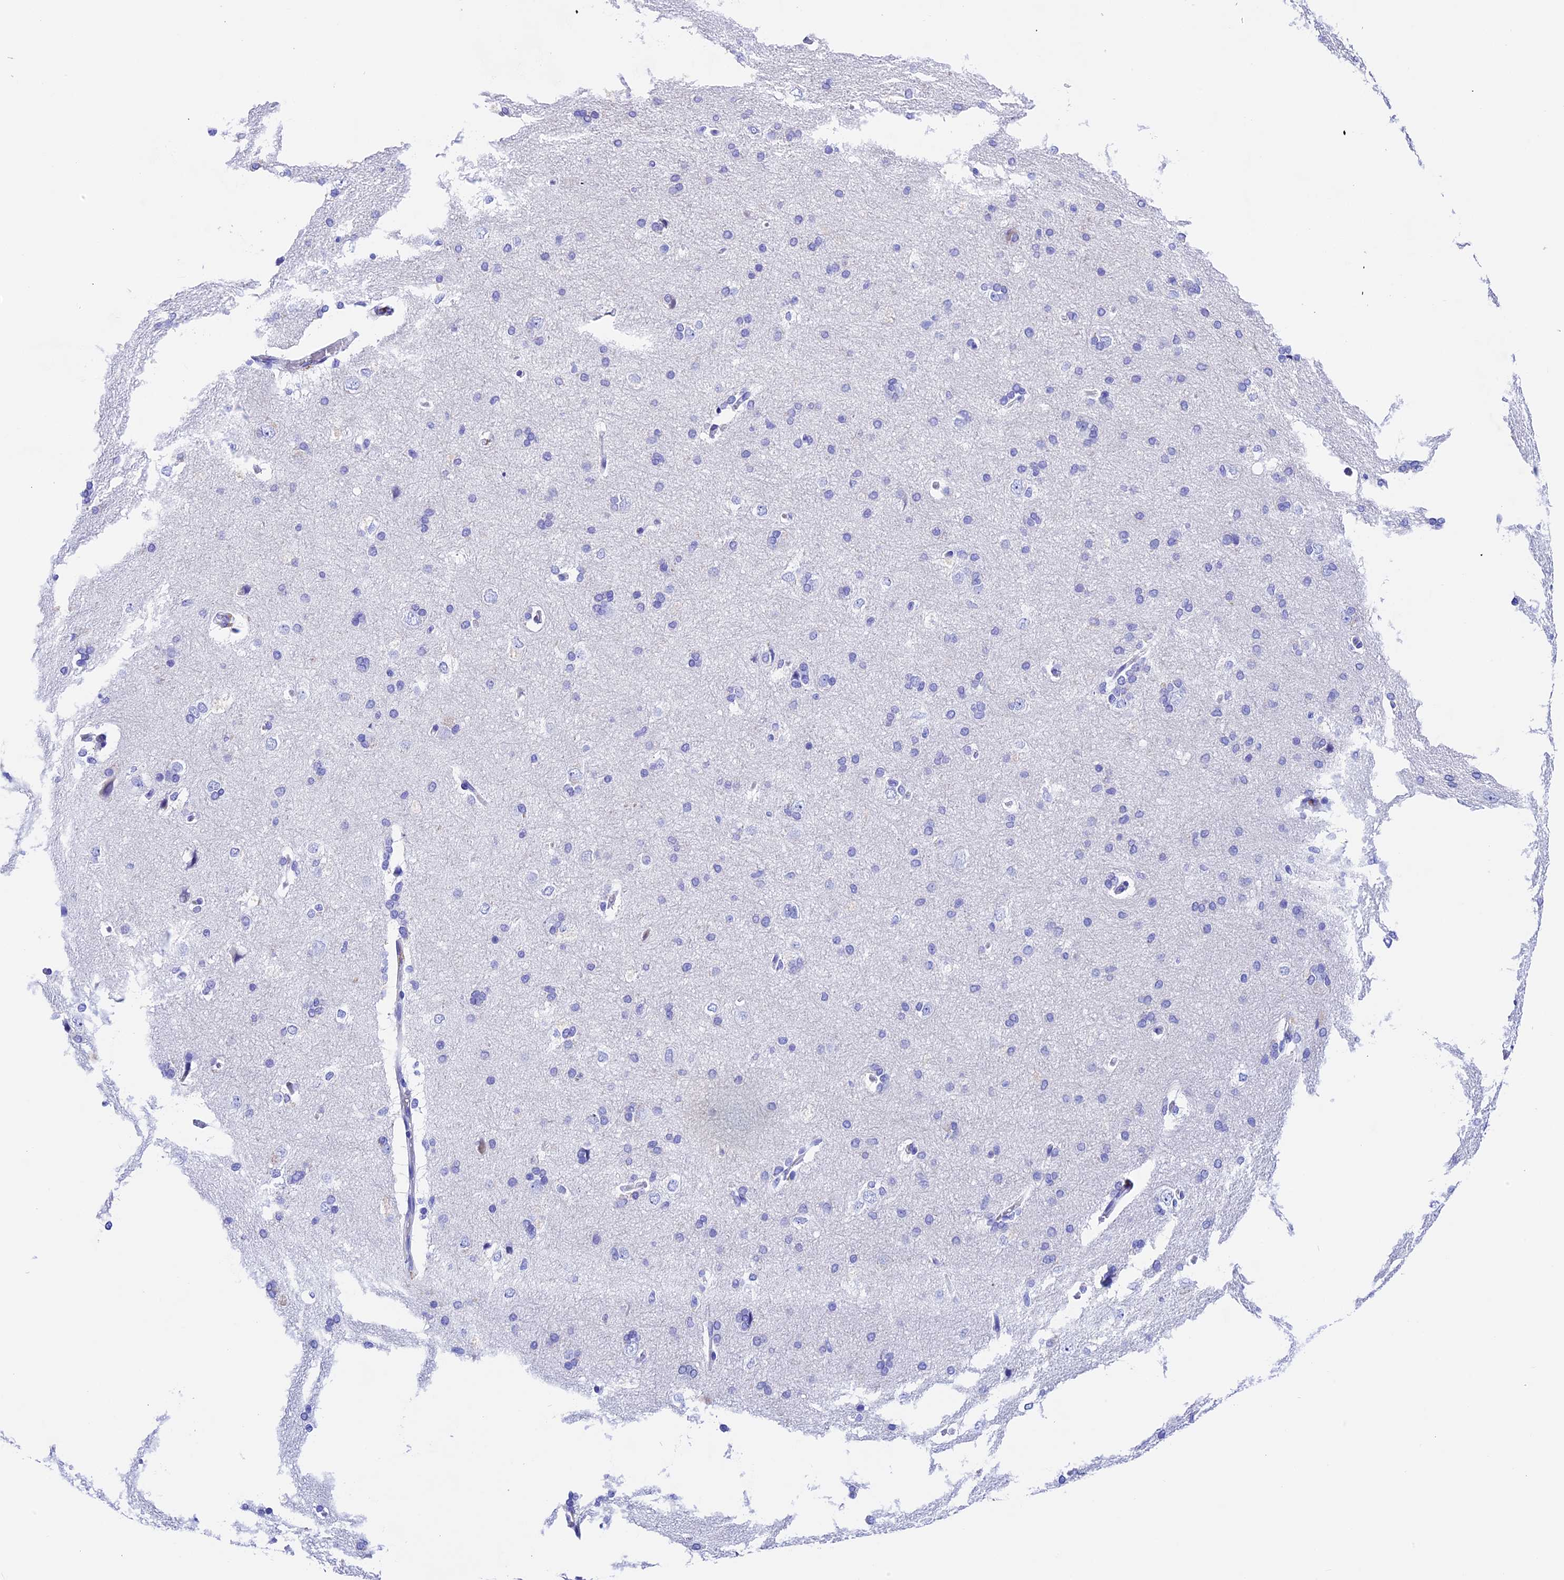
{"staining": {"intensity": "negative", "quantity": "none", "location": "none"}, "tissue": "cerebral cortex", "cell_type": "Endothelial cells", "image_type": "normal", "snomed": [{"axis": "morphology", "description": "Normal tissue, NOS"}, {"axis": "topography", "description": "Cerebral cortex"}], "caption": "Immunohistochemistry photomicrograph of unremarkable human cerebral cortex stained for a protein (brown), which demonstrates no expression in endothelial cells. (Stains: DAB IHC with hematoxylin counter stain, Microscopy: brightfield microscopy at high magnification).", "gene": "PSG11", "patient": {"sex": "male", "age": 62}}